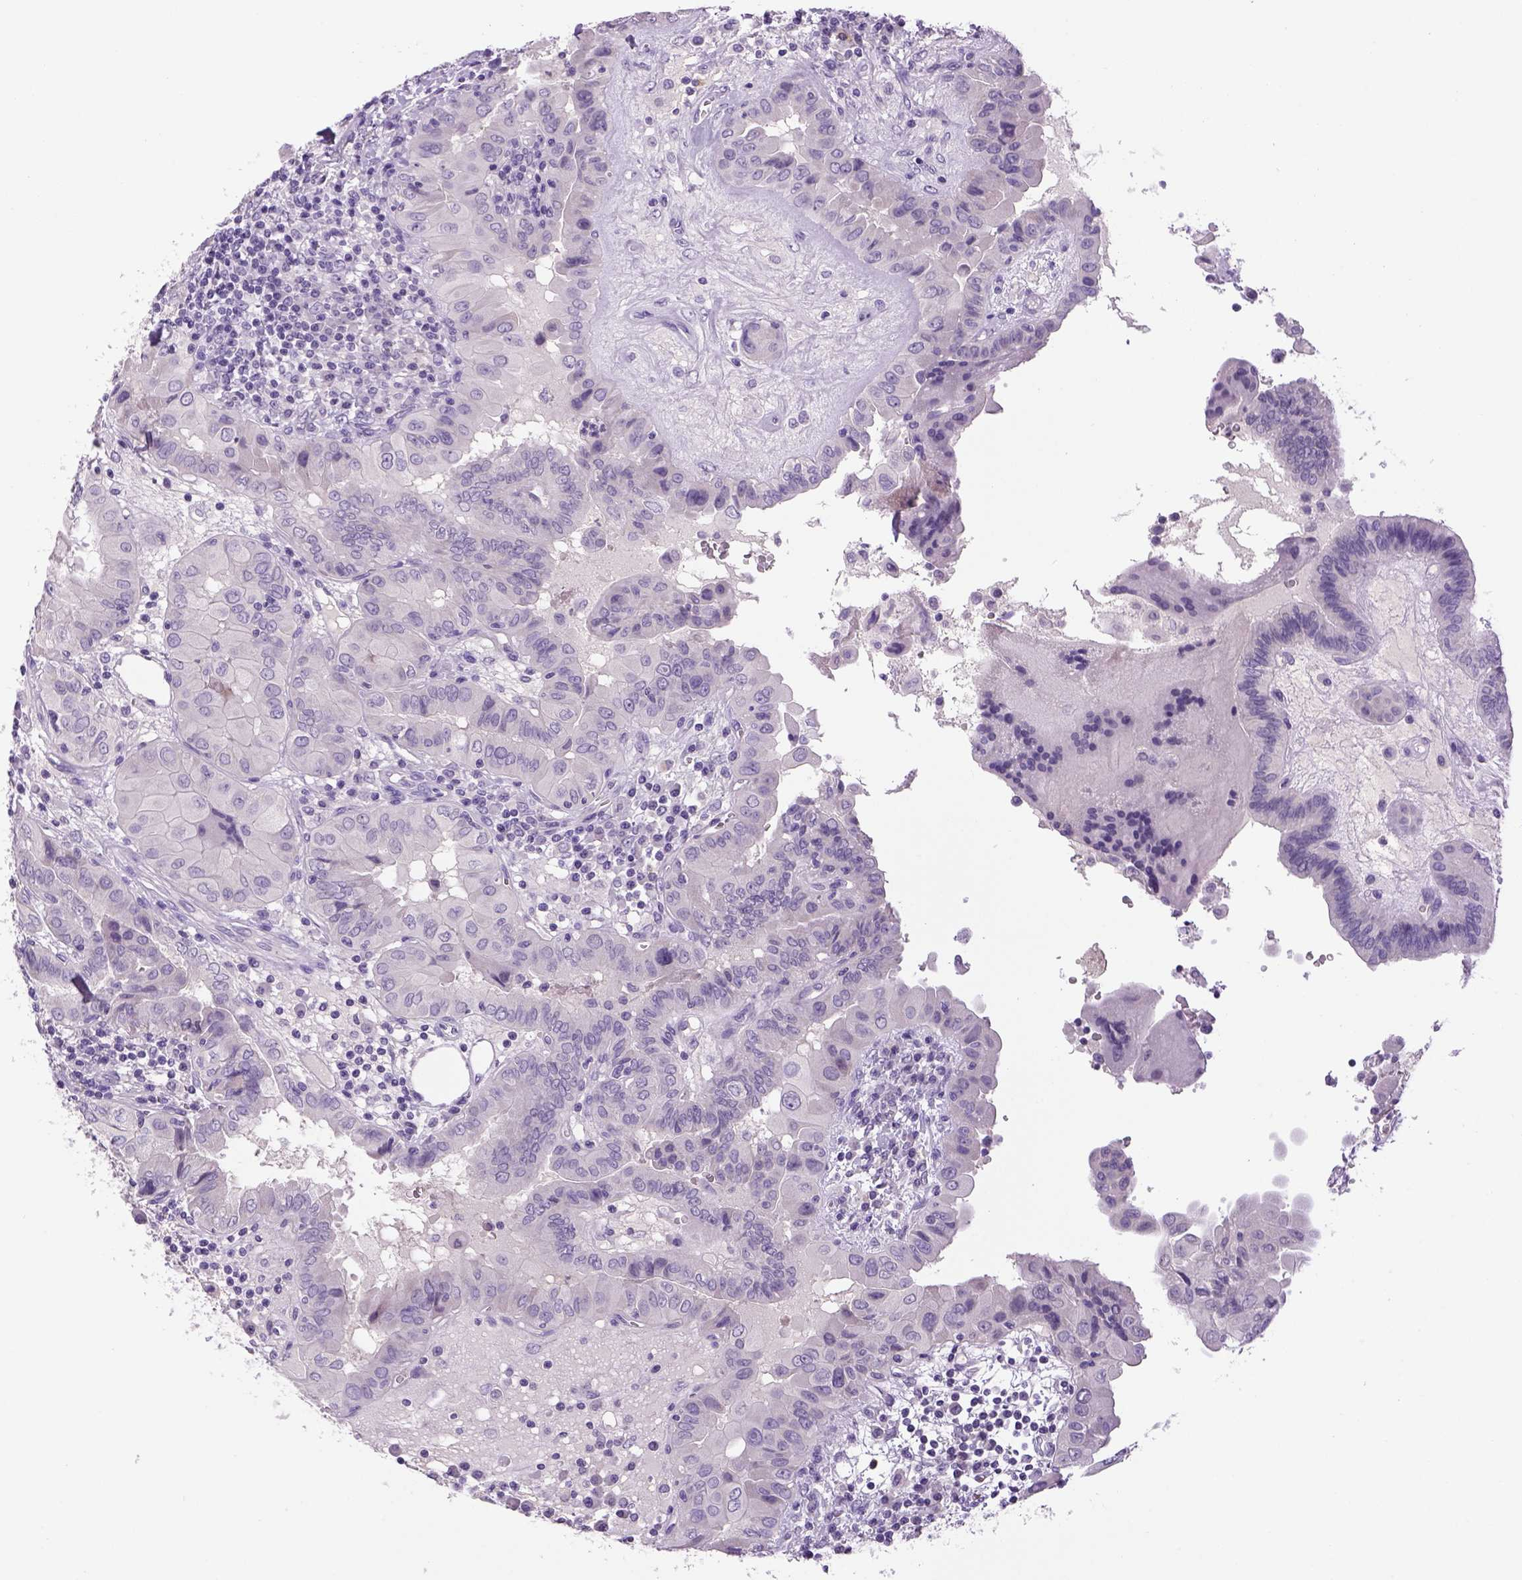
{"staining": {"intensity": "negative", "quantity": "none", "location": "none"}, "tissue": "thyroid cancer", "cell_type": "Tumor cells", "image_type": "cancer", "snomed": [{"axis": "morphology", "description": "Papillary adenocarcinoma, NOS"}, {"axis": "topography", "description": "Thyroid gland"}], "caption": "Image shows no significant protein expression in tumor cells of thyroid cancer.", "gene": "DBH", "patient": {"sex": "female", "age": 37}}